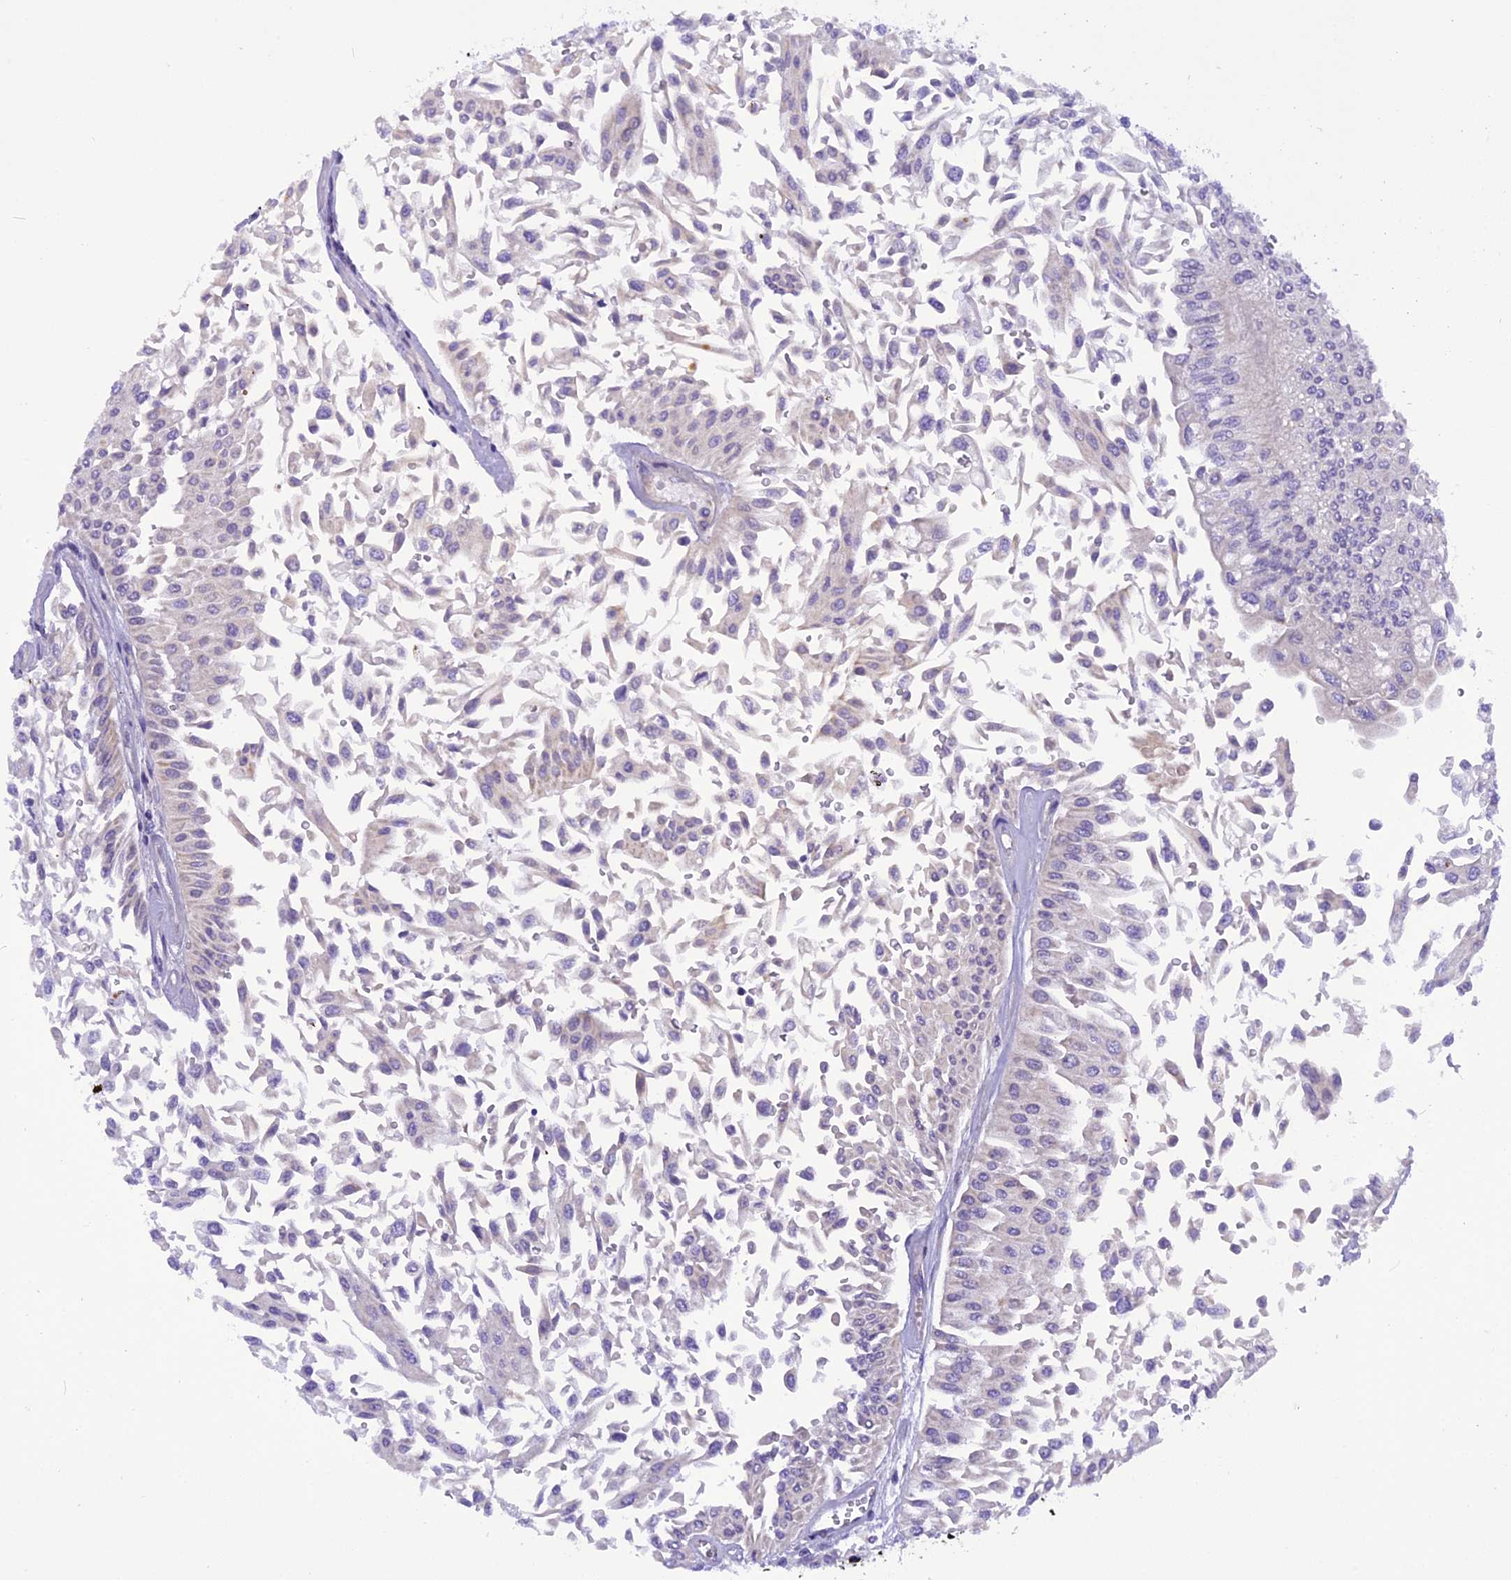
{"staining": {"intensity": "negative", "quantity": "none", "location": "none"}, "tissue": "urothelial cancer", "cell_type": "Tumor cells", "image_type": "cancer", "snomed": [{"axis": "morphology", "description": "Urothelial carcinoma, Low grade"}, {"axis": "topography", "description": "Urinary bladder"}], "caption": "Immunohistochemical staining of human low-grade urothelial carcinoma displays no significant staining in tumor cells.", "gene": "TRIM3", "patient": {"sex": "male", "age": 67}}